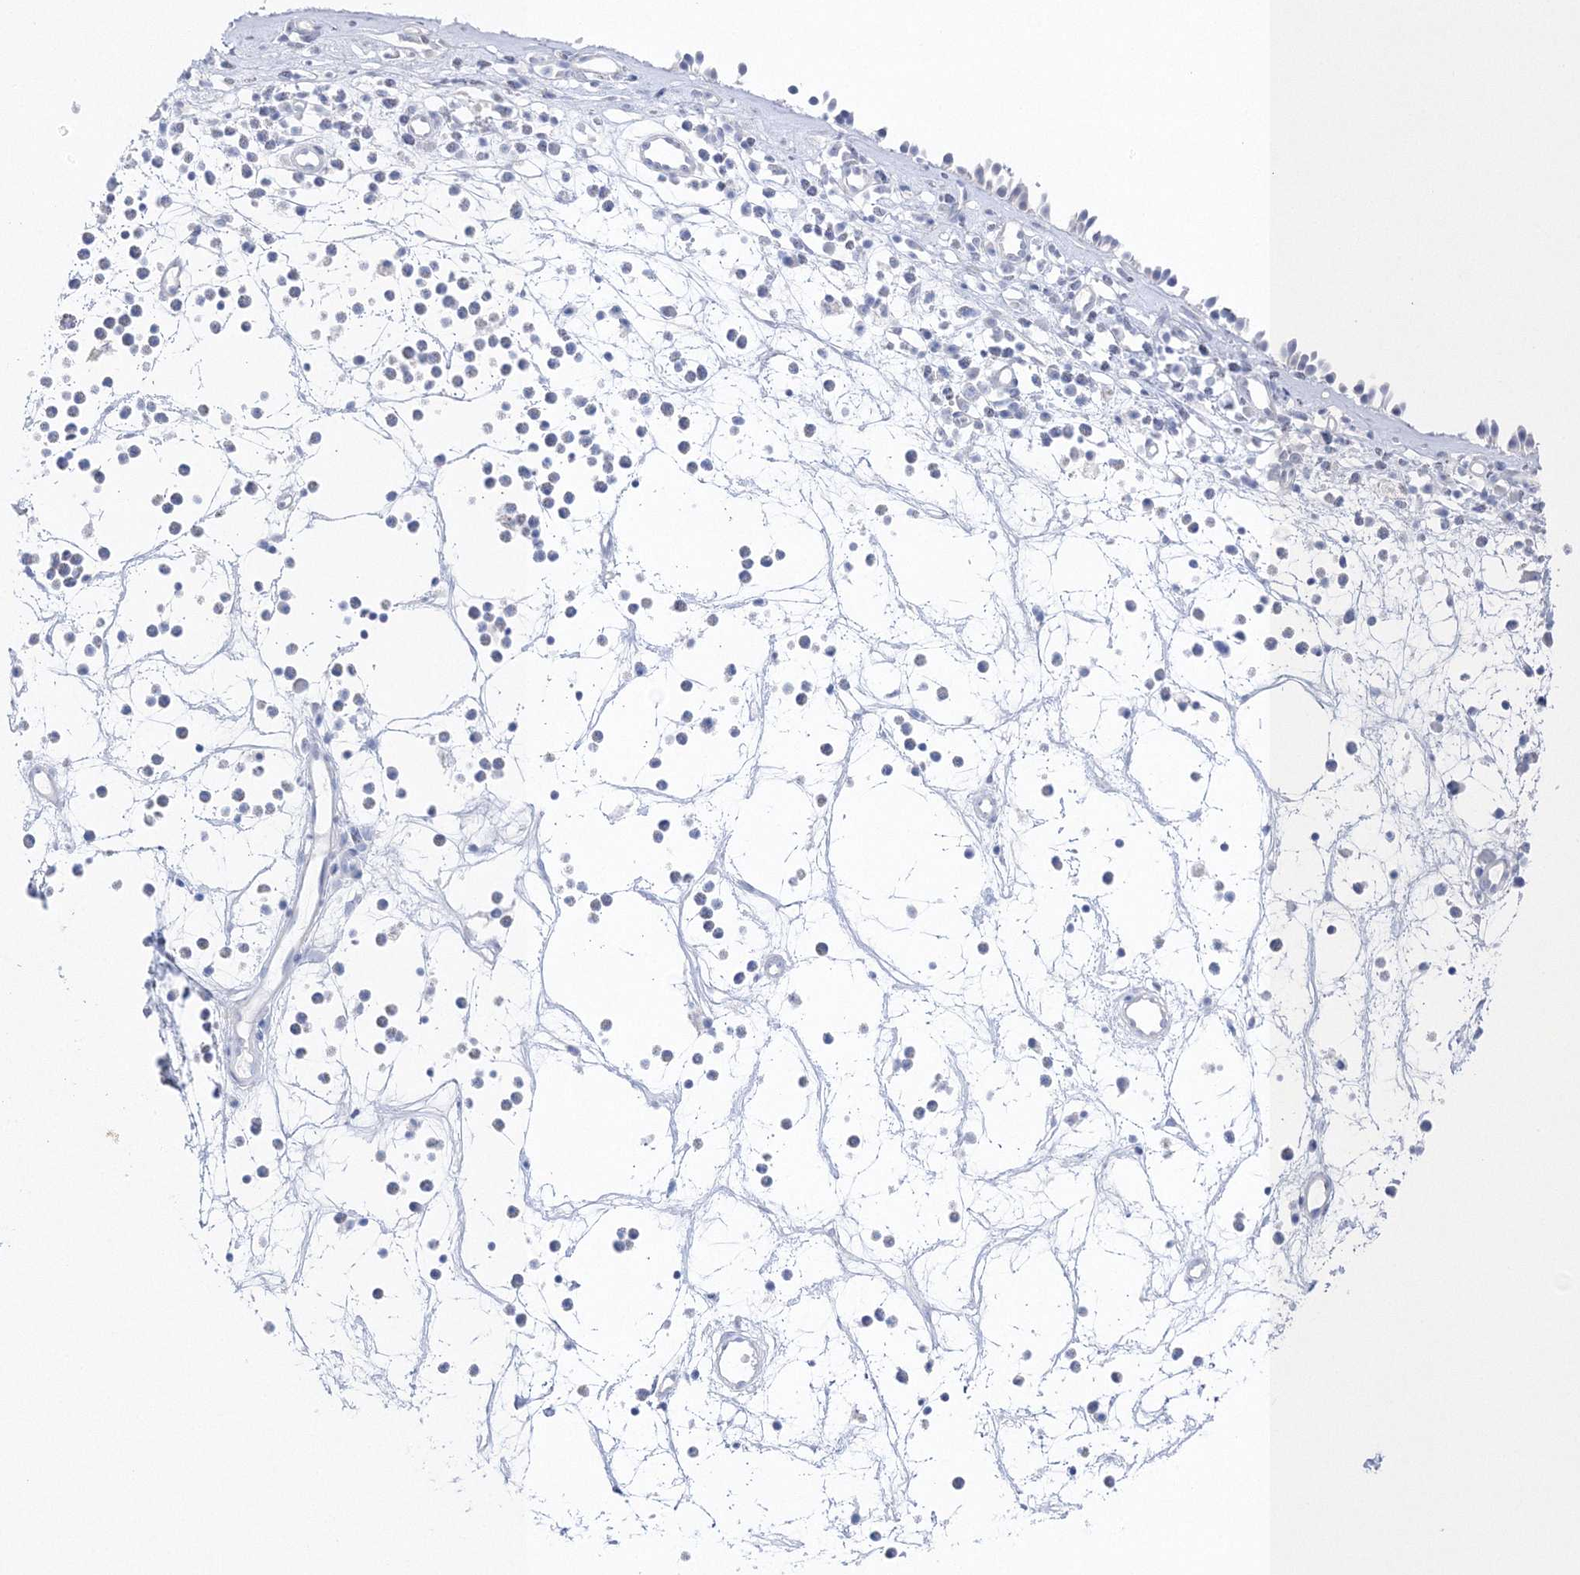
{"staining": {"intensity": "negative", "quantity": "none", "location": "none"}, "tissue": "nasopharynx", "cell_type": "Respiratory epithelial cells", "image_type": "normal", "snomed": [{"axis": "morphology", "description": "Normal tissue, NOS"}, {"axis": "morphology", "description": "Inflammation, NOS"}, {"axis": "morphology", "description": "Malignant melanoma, Metastatic site"}, {"axis": "topography", "description": "Nasopharynx"}], "caption": "IHC micrograph of normal nasopharynx stained for a protein (brown), which demonstrates no staining in respiratory epithelial cells.", "gene": "HMGCS1", "patient": {"sex": "male", "age": 70}}